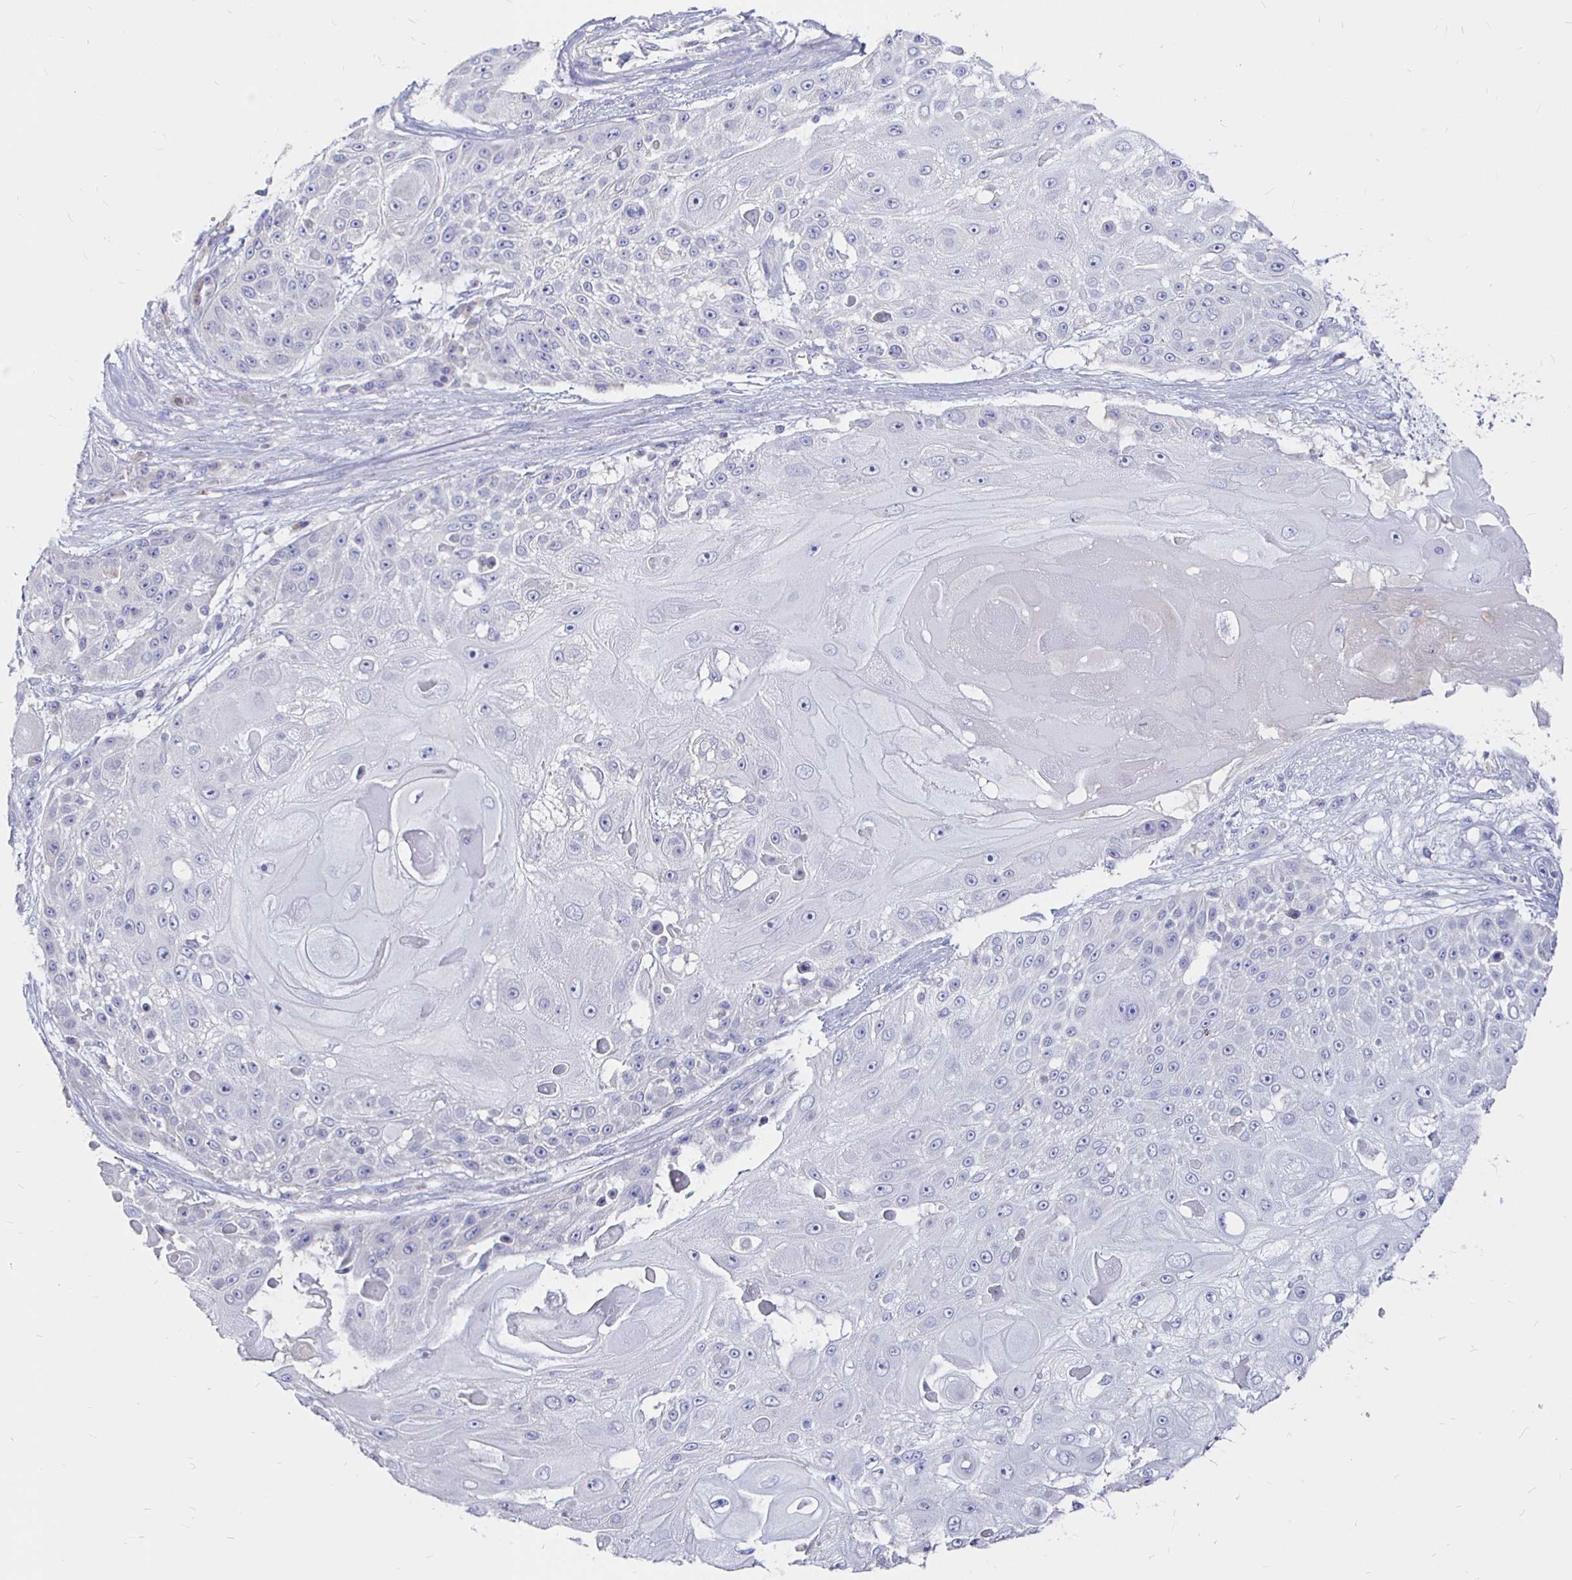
{"staining": {"intensity": "negative", "quantity": "none", "location": "none"}, "tissue": "skin cancer", "cell_type": "Tumor cells", "image_type": "cancer", "snomed": [{"axis": "morphology", "description": "Squamous cell carcinoma, NOS"}, {"axis": "topography", "description": "Skin"}], "caption": "Human skin squamous cell carcinoma stained for a protein using IHC exhibits no staining in tumor cells.", "gene": "NECAB1", "patient": {"sex": "female", "age": 86}}